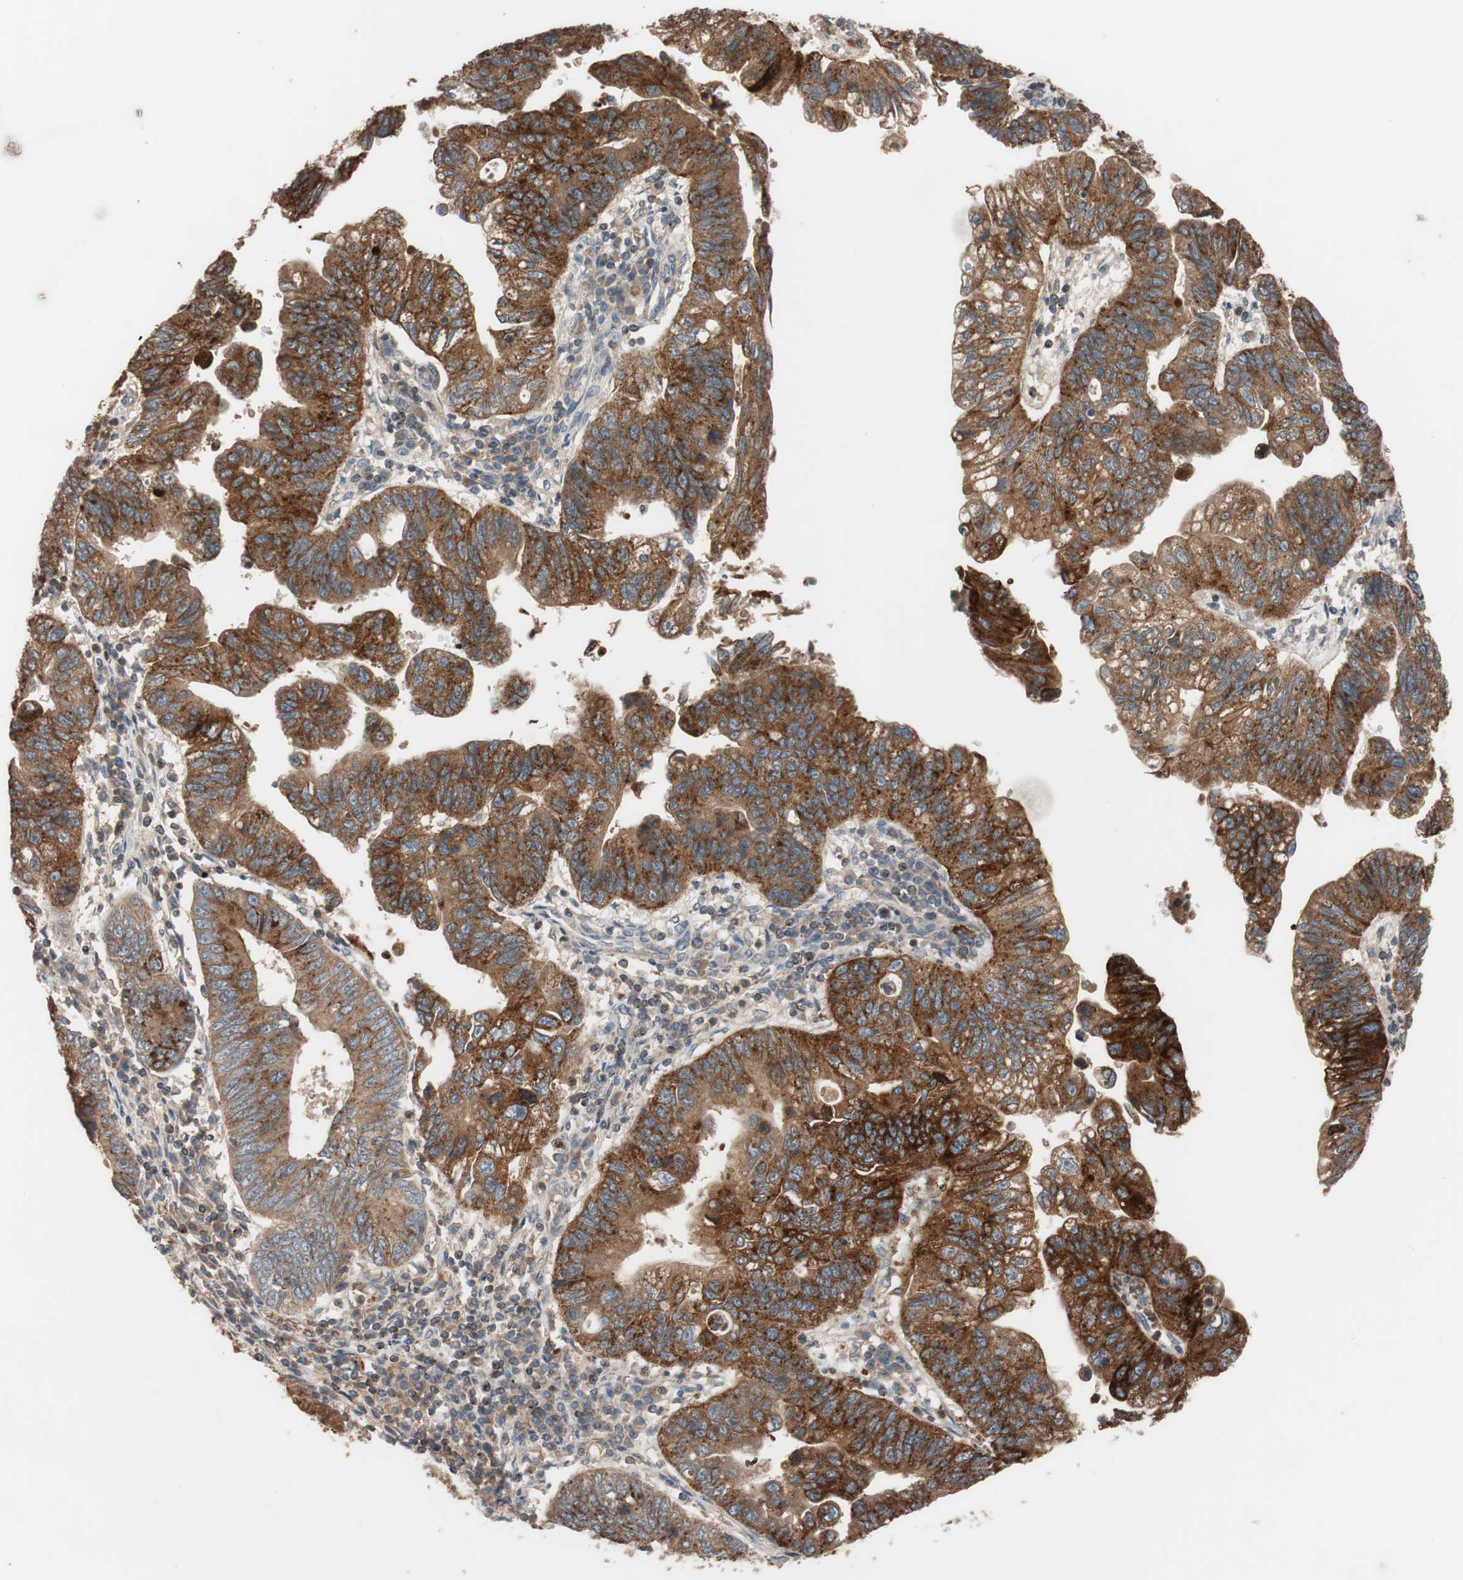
{"staining": {"intensity": "strong", "quantity": ">75%", "location": "cytoplasmic/membranous"}, "tissue": "stomach cancer", "cell_type": "Tumor cells", "image_type": "cancer", "snomed": [{"axis": "morphology", "description": "Adenocarcinoma, NOS"}, {"axis": "topography", "description": "Stomach"}], "caption": "This image shows stomach adenocarcinoma stained with IHC to label a protein in brown. The cytoplasmic/membranous of tumor cells show strong positivity for the protein. Nuclei are counter-stained blue.", "gene": "SDC4", "patient": {"sex": "male", "age": 59}}